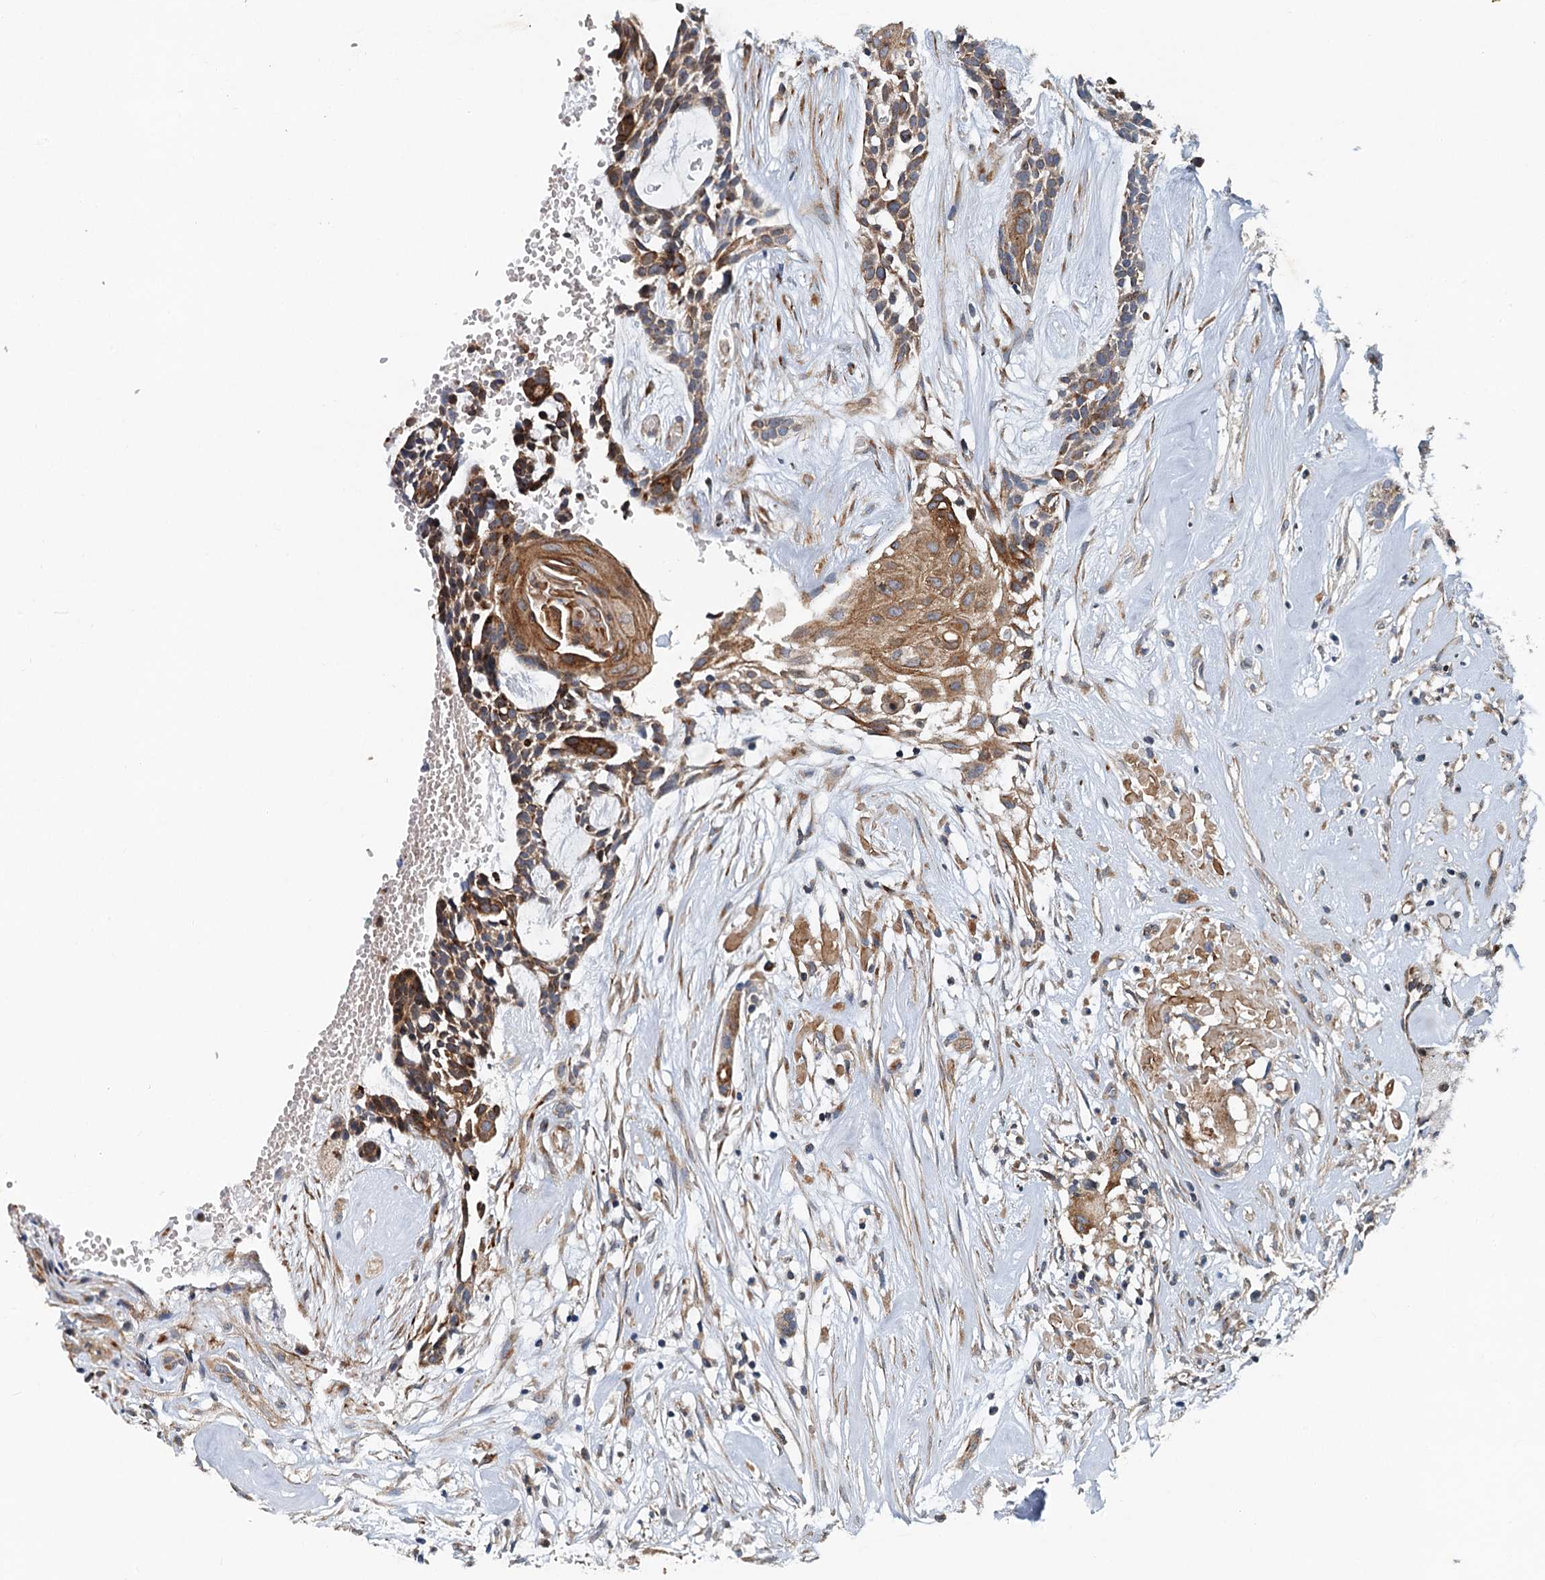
{"staining": {"intensity": "moderate", "quantity": "25%-75%", "location": "cytoplasmic/membranous"}, "tissue": "head and neck cancer", "cell_type": "Tumor cells", "image_type": "cancer", "snomed": [{"axis": "morphology", "description": "Adenocarcinoma, NOS"}, {"axis": "topography", "description": "Subcutis"}, {"axis": "topography", "description": "Head-Neck"}], "caption": "Brown immunohistochemical staining in human head and neck adenocarcinoma shows moderate cytoplasmic/membranous positivity in approximately 25%-75% of tumor cells.", "gene": "LRRK2", "patient": {"sex": "female", "age": 73}}